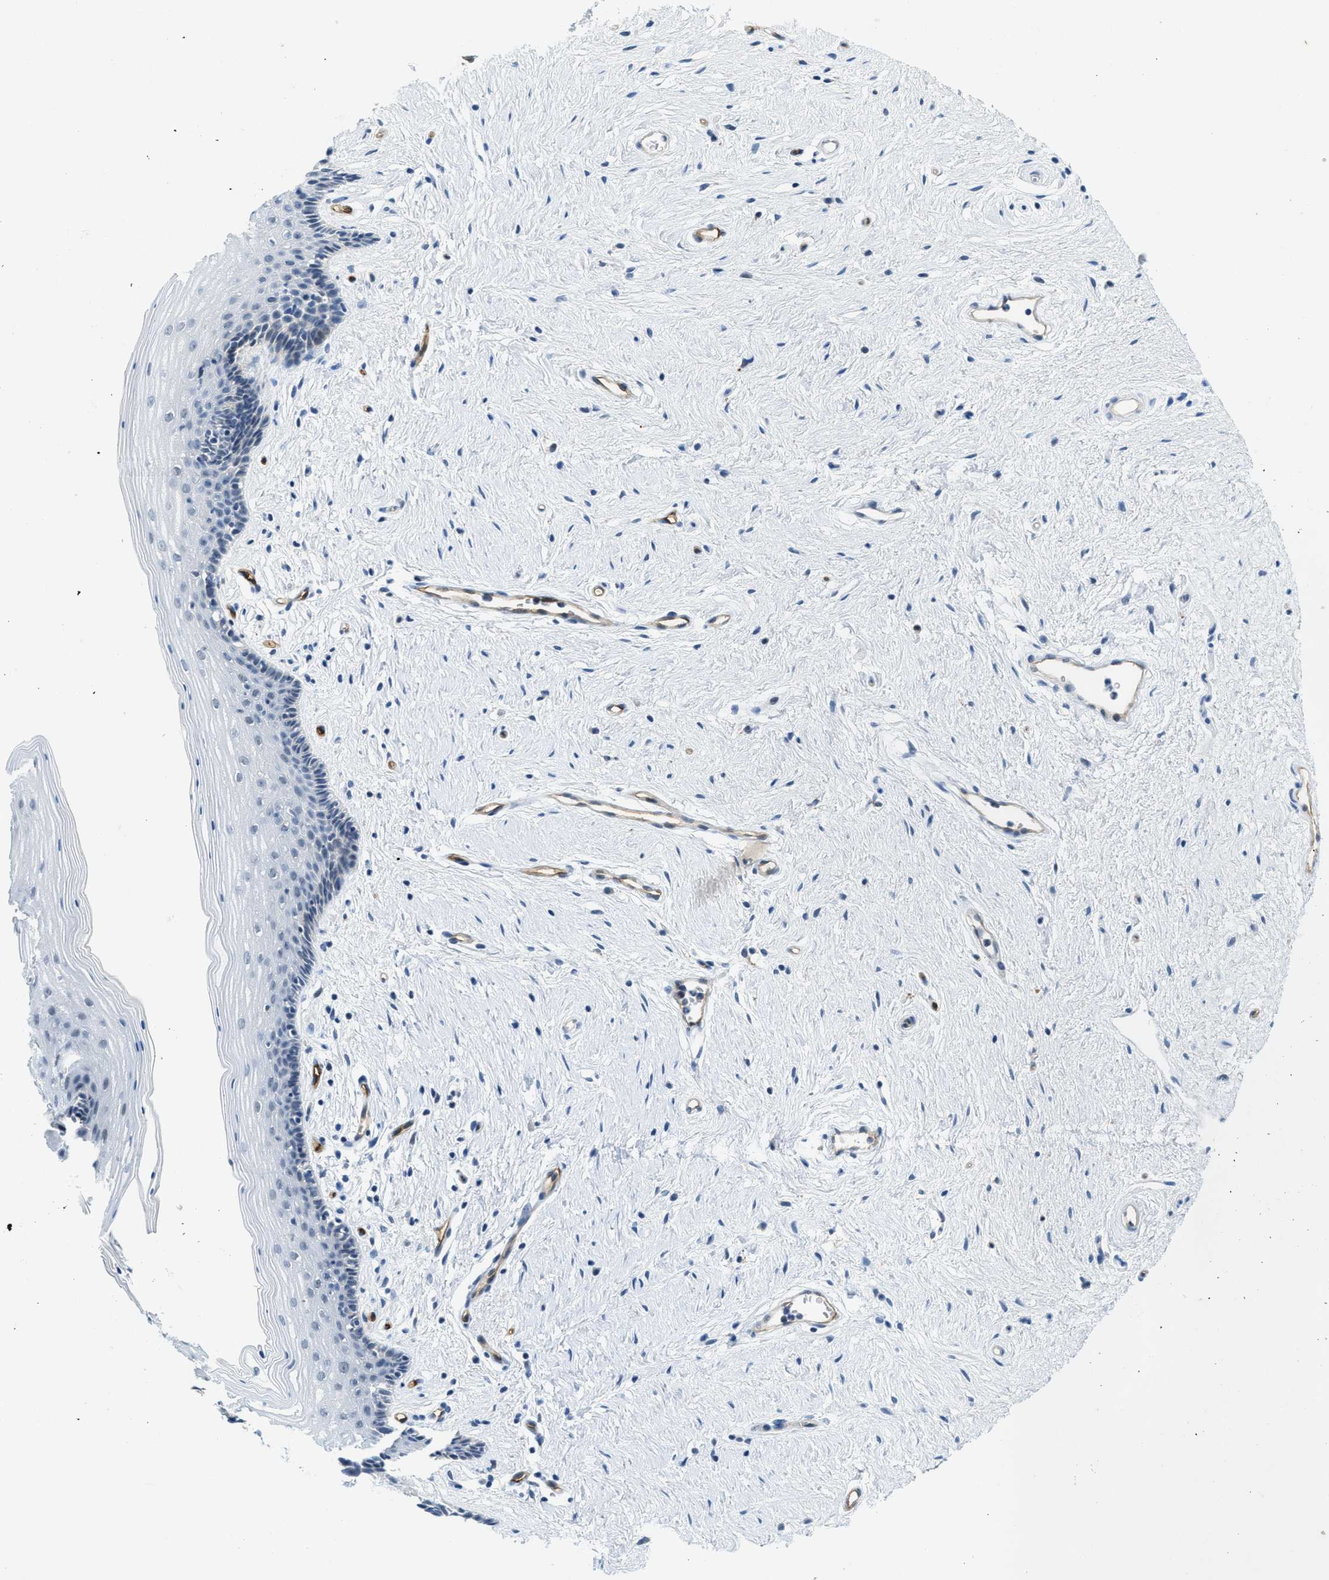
{"staining": {"intensity": "negative", "quantity": "none", "location": "none"}, "tissue": "vagina", "cell_type": "Squamous epithelial cells", "image_type": "normal", "snomed": [{"axis": "morphology", "description": "Normal tissue, NOS"}, {"axis": "topography", "description": "Vagina"}], "caption": "Immunohistochemistry (IHC) photomicrograph of benign vagina: human vagina stained with DAB (3,3'-diaminobenzidine) exhibits no significant protein positivity in squamous epithelial cells. The staining was performed using DAB to visualize the protein expression in brown, while the nuclei were stained in blue with hematoxylin (Magnification: 20x).", "gene": "SLCO2A1", "patient": {"sex": "female", "age": 44}}